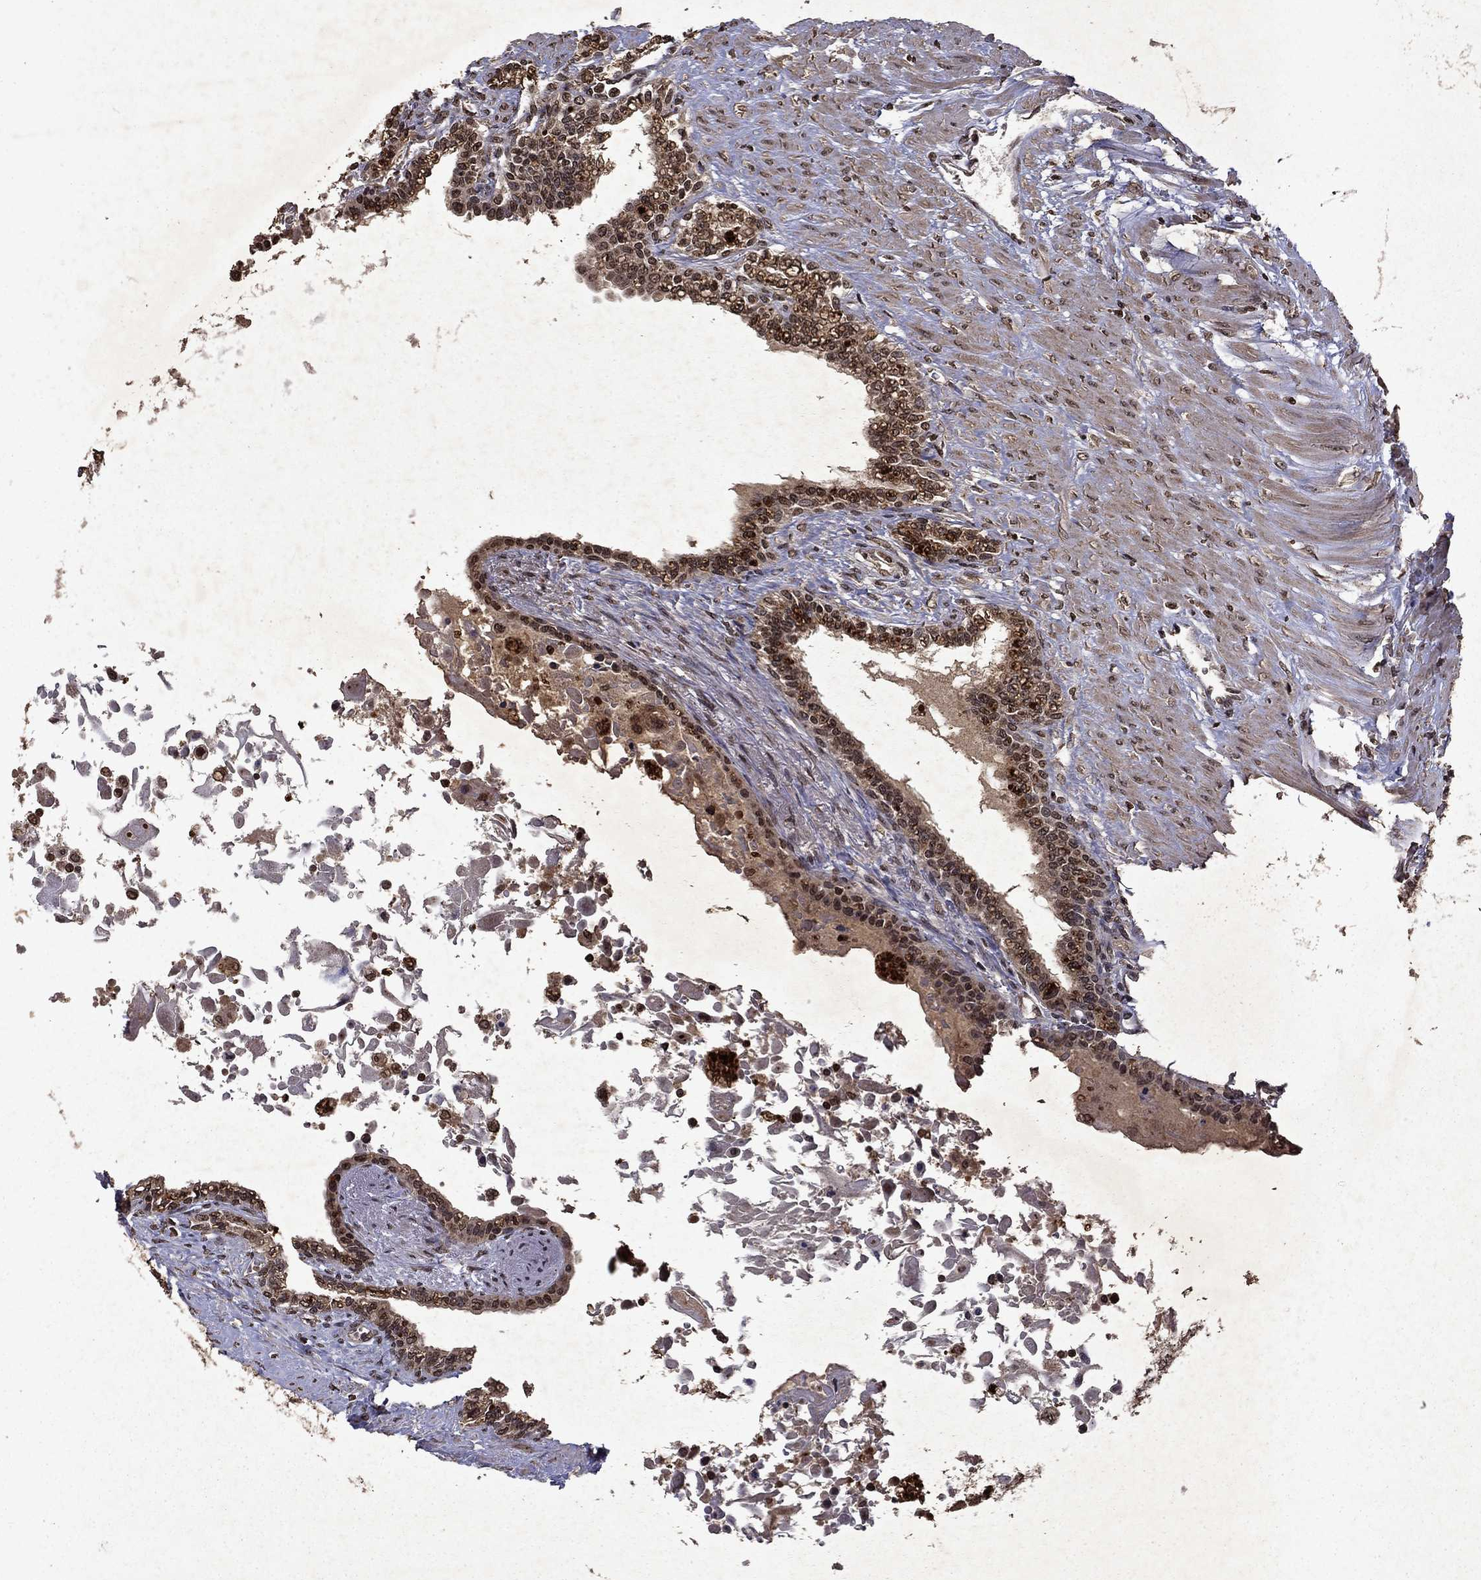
{"staining": {"intensity": "moderate", "quantity": "25%-75%", "location": "cytoplasmic/membranous,nuclear"}, "tissue": "seminal vesicle", "cell_type": "Glandular cells", "image_type": "normal", "snomed": [{"axis": "morphology", "description": "Normal tissue, NOS"}, {"axis": "morphology", "description": "Urothelial carcinoma, NOS"}, {"axis": "topography", "description": "Urinary bladder"}, {"axis": "topography", "description": "Seminal veicle"}], "caption": "A medium amount of moderate cytoplasmic/membranous,nuclear expression is appreciated in about 25%-75% of glandular cells in unremarkable seminal vesicle. (DAB IHC, brown staining for protein, blue staining for nuclei).", "gene": "PIN4", "patient": {"sex": "male", "age": 76}}